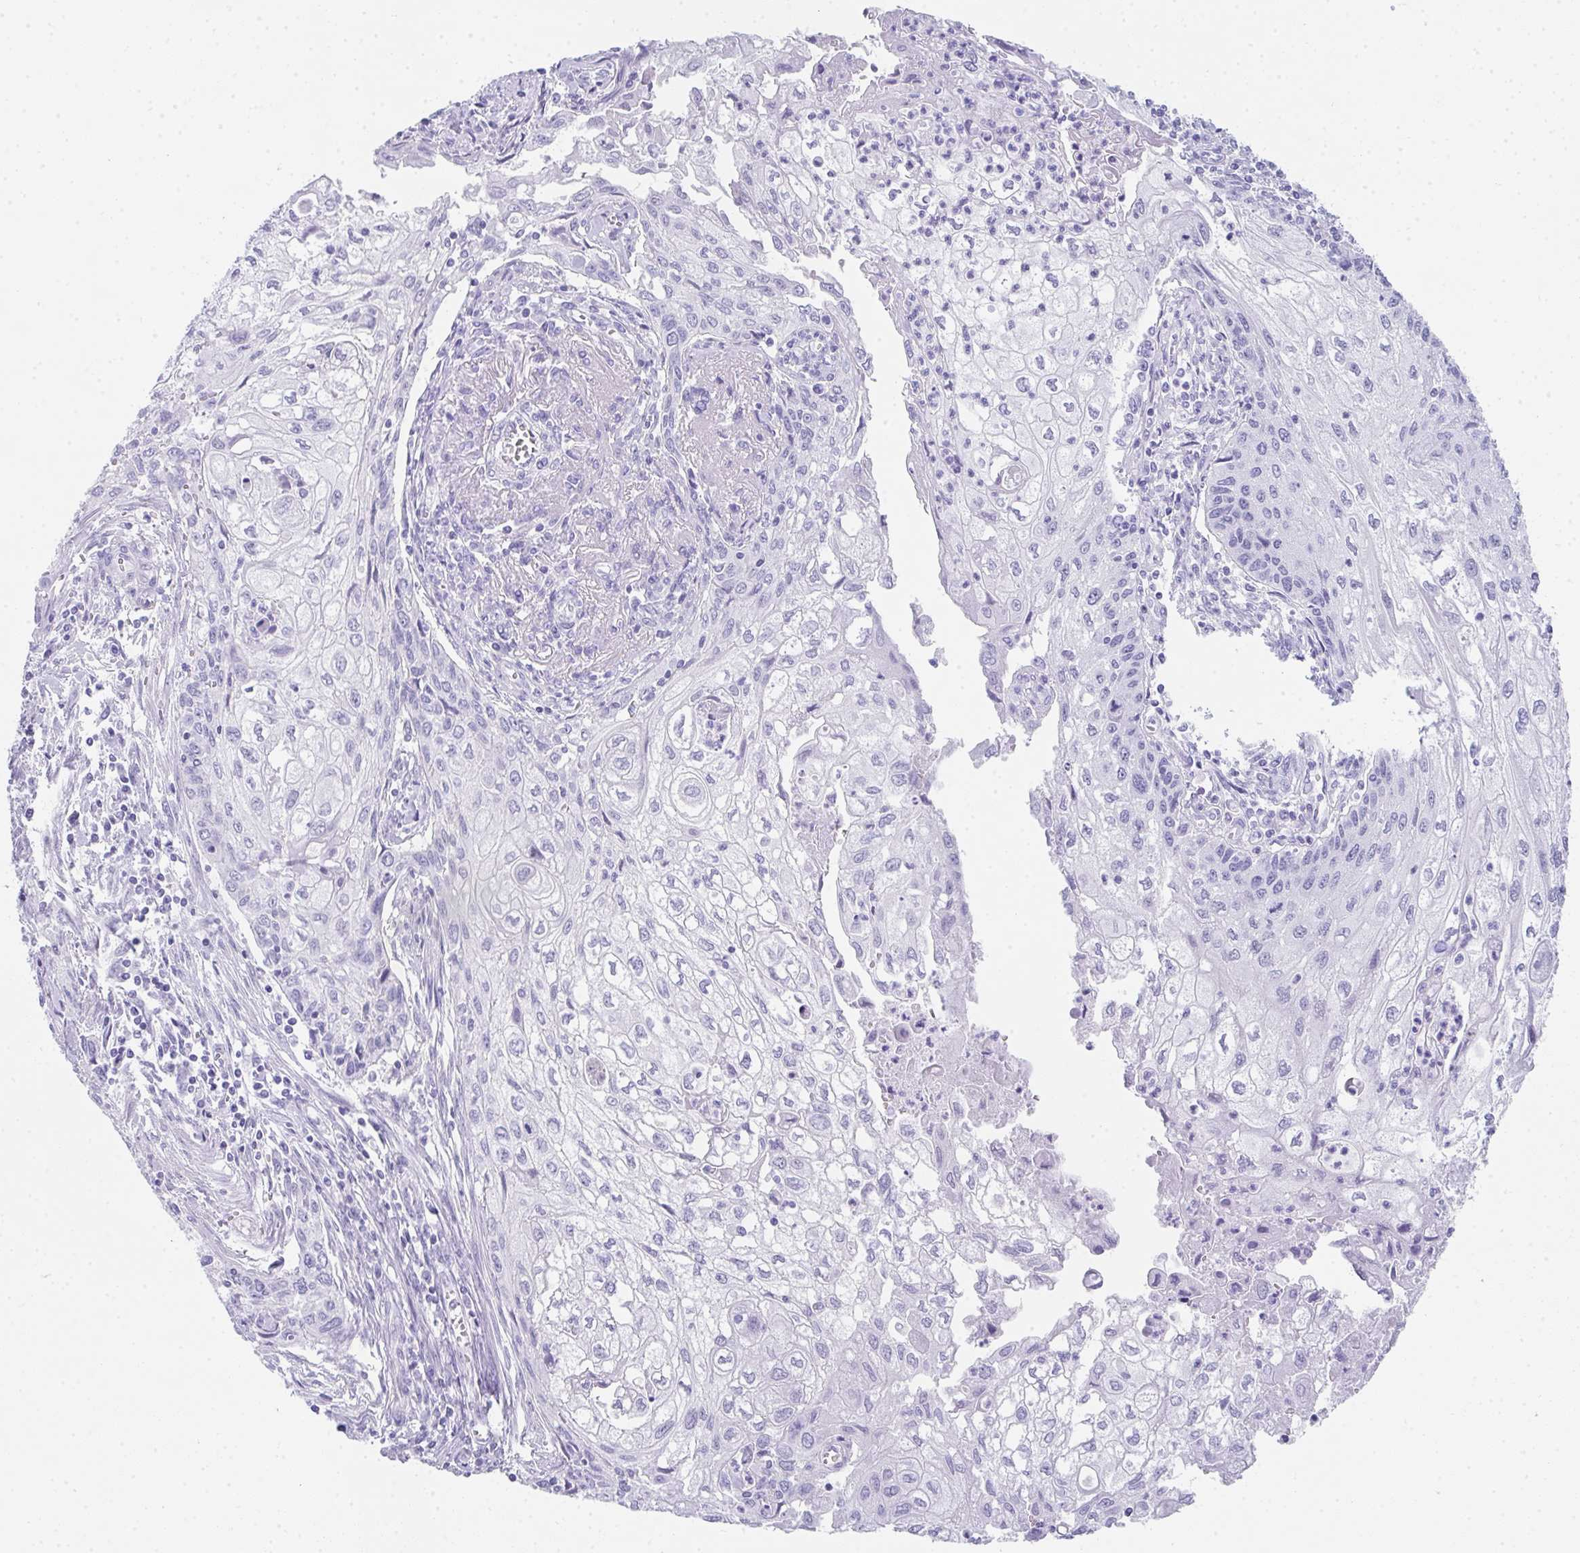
{"staining": {"intensity": "negative", "quantity": "none", "location": "none"}, "tissue": "cervical cancer", "cell_type": "Tumor cells", "image_type": "cancer", "snomed": [{"axis": "morphology", "description": "Squamous cell carcinoma, NOS"}, {"axis": "topography", "description": "Cervix"}], "caption": "There is no significant expression in tumor cells of cervical squamous cell carcinoma.", "gene": "RLF", "patient": {"sex": "female", "age": 67}}